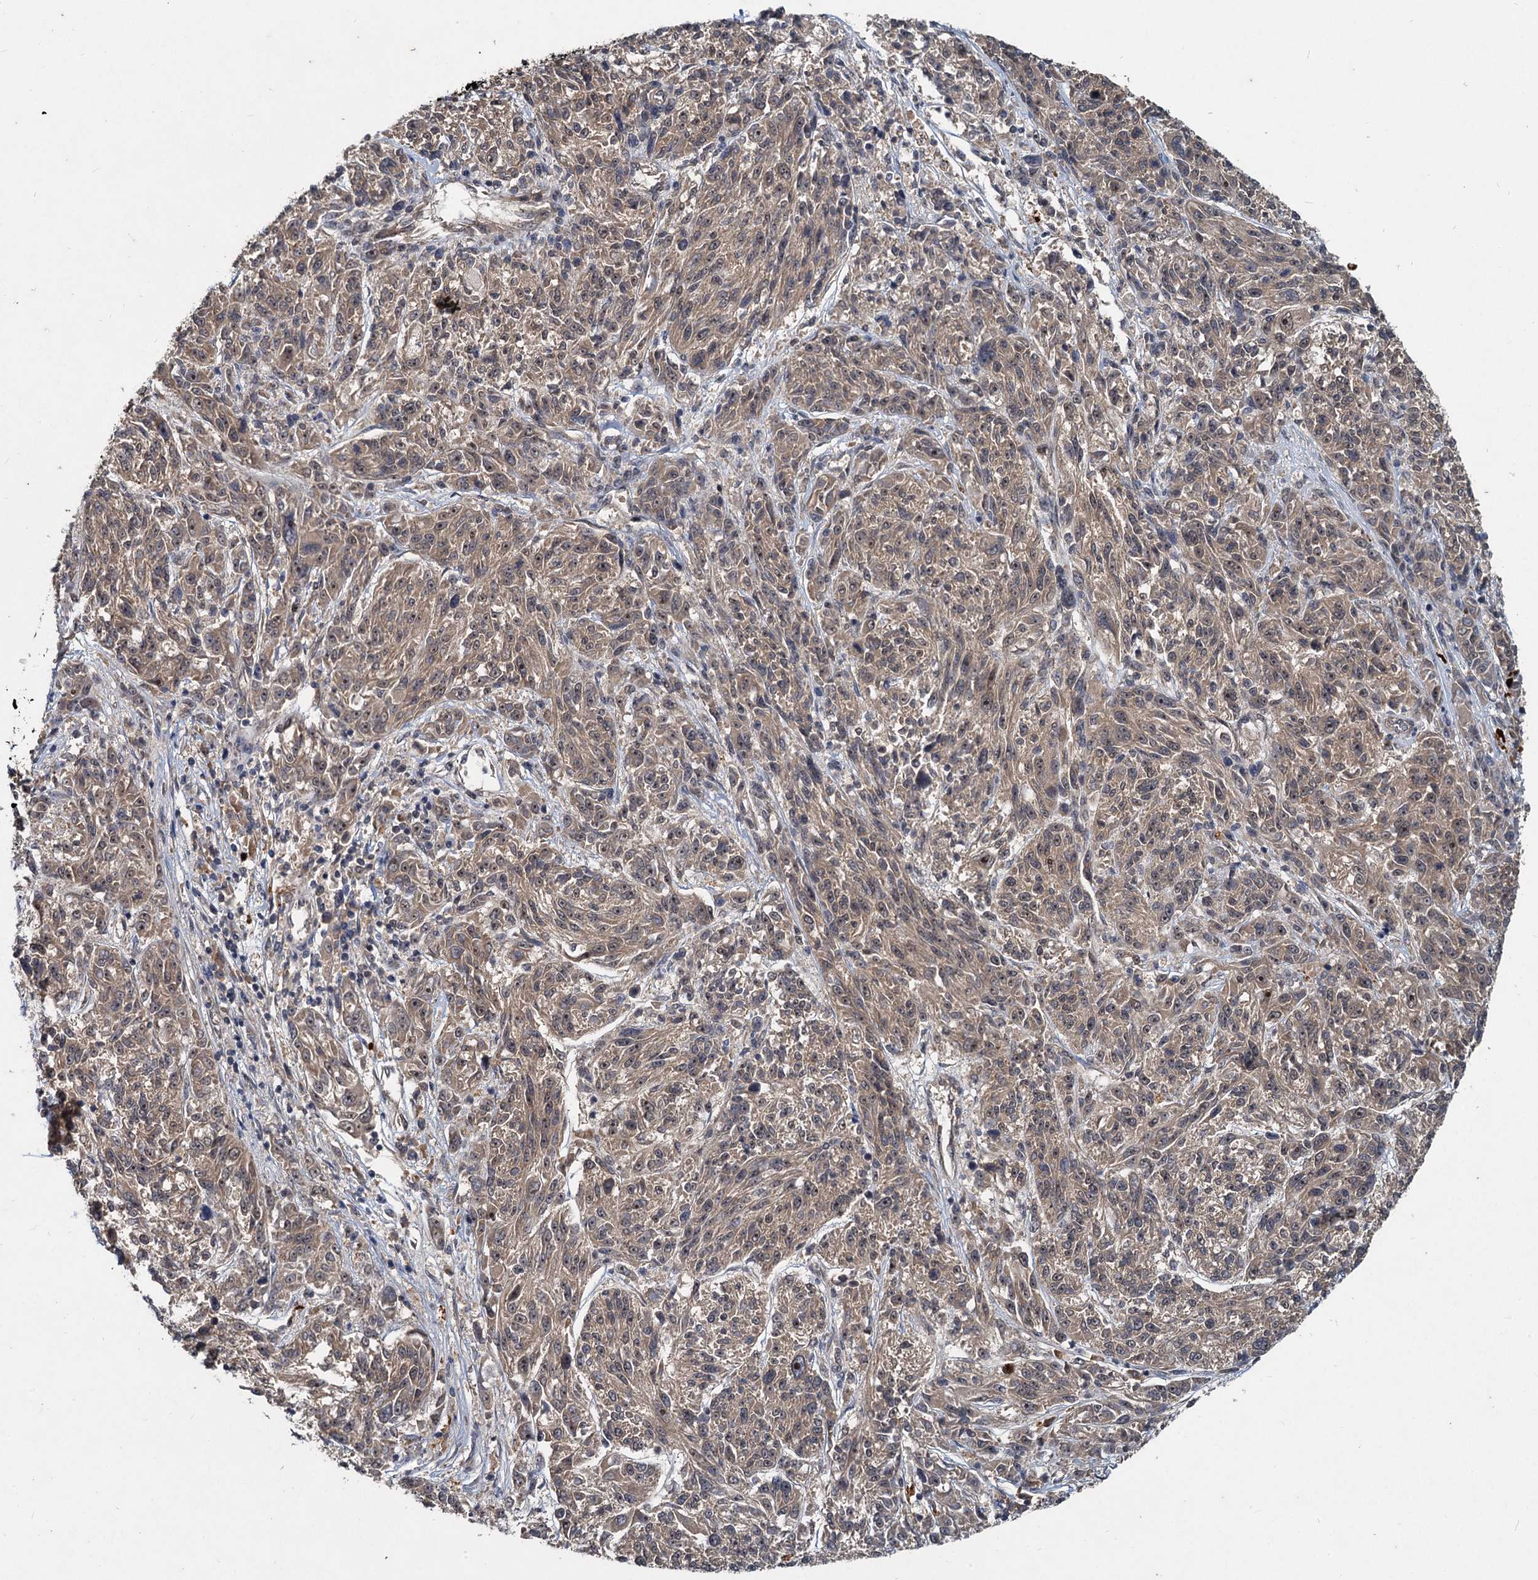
{"staining": {"intensity": "moderate", "quantity": "<25%", "location": "cytoplasmic/membranous,nuclear"}, "tissue": "melanoma", "cell_type": "Tumor cells", "image_type": "cancer", "snomed": [{"axis": "morphology", "description": "Malignant melanoma, NOS"}, {"axis": "topography", "description": "Skin"}], "caption": "Immunohistochemical staining of human melanoma displays low levels of moderate cytoplasmic/membranous and nuclear positivity in about <25% of tumor cells.", "gene": "RITA1", "patient": {"sex": "male", "age": 53}}